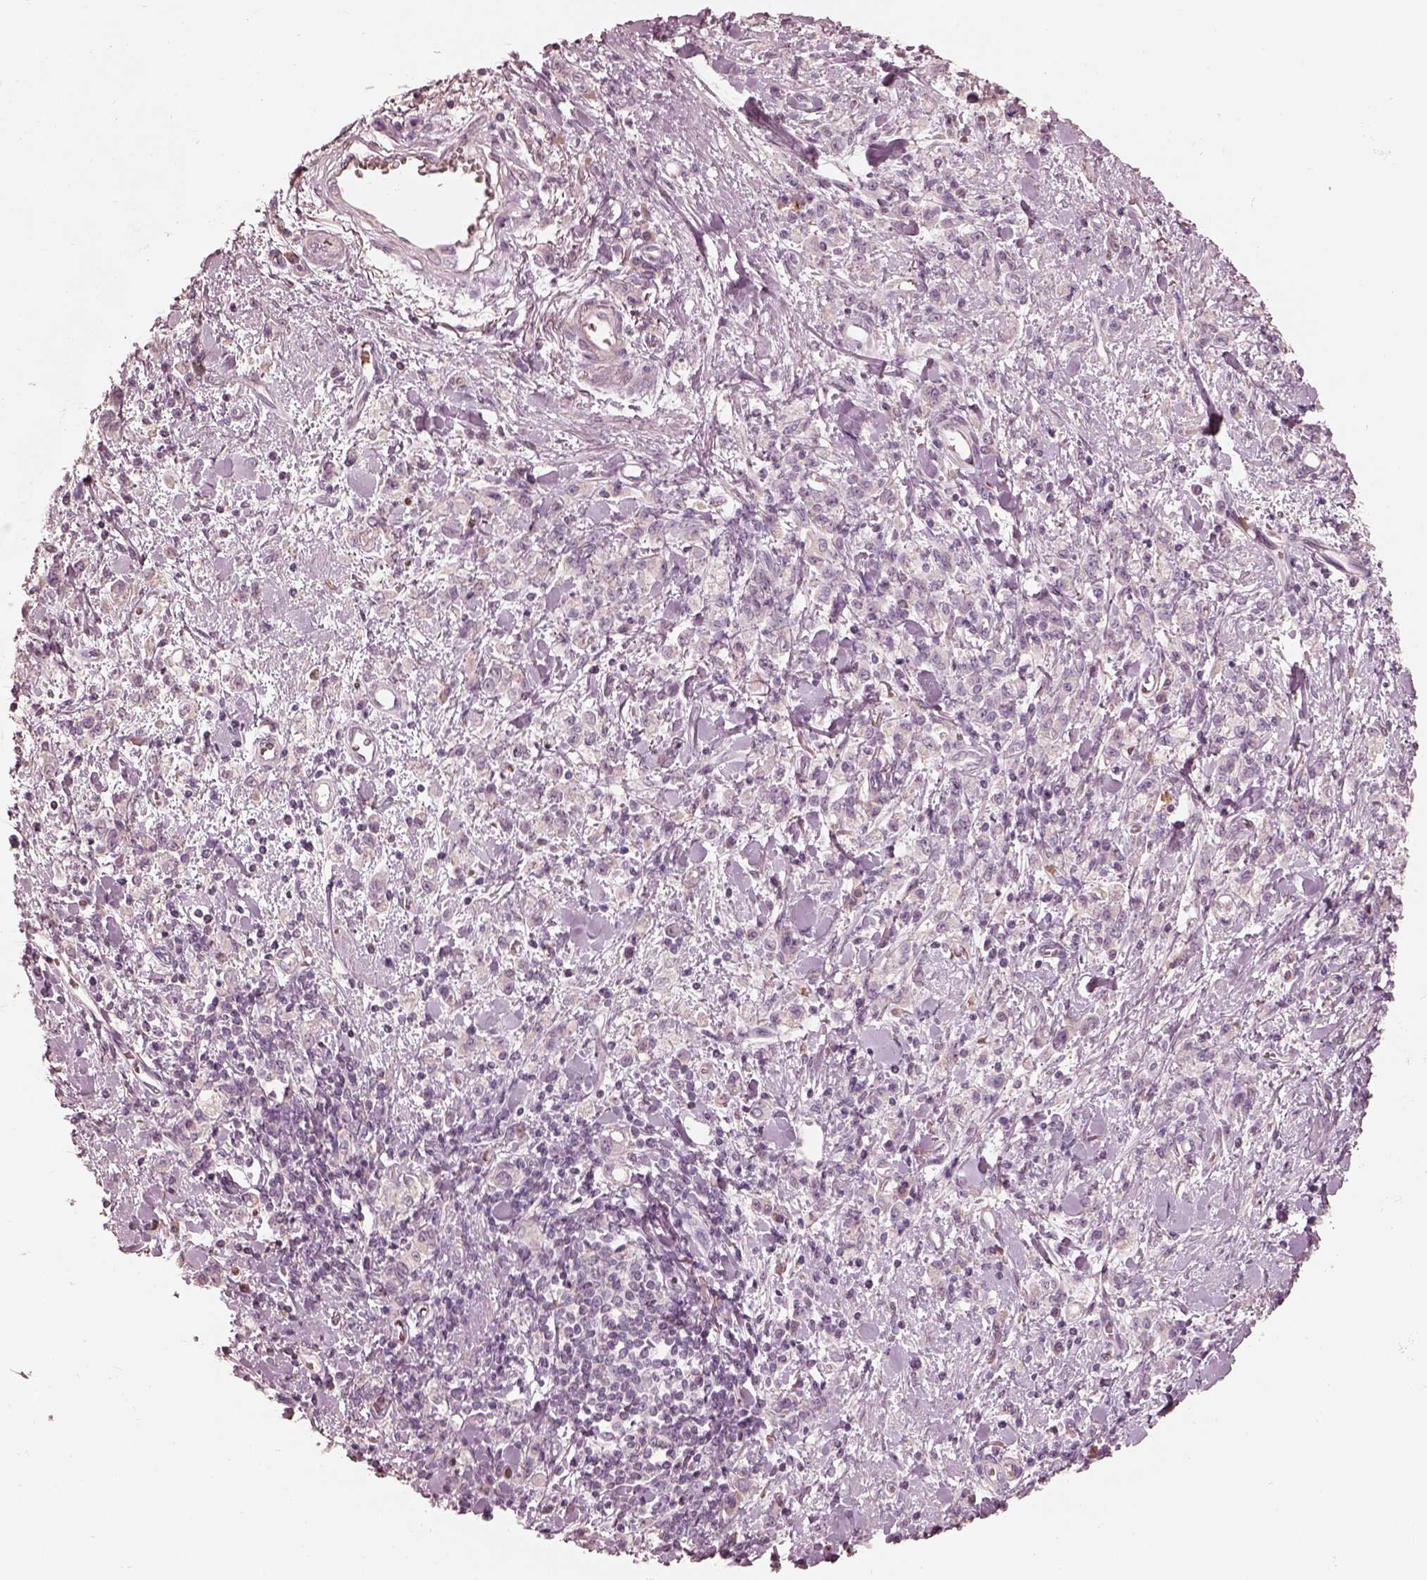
{"staining": {"intensity": "negative", "quantity": "none", "location": "none"}, "tissue": "stomach cancer", "cell_type": "Tumor cells", "image_type": "cancer", "snomed": [{"axis": "morphology", "description": "Adenocarcinoma, NOS"}, {"axis": "topography", "description": "Stomach"}], "caption": "Stomach adenocarcinoma was stained to show a protein in brown. There is no significant expression in tumor cells. (DAB (3,3'-diaminobenzidine) IHC with hematoxylin counter stain).", "gene": "ANKLE1", "patient": {"sex": "male", "age": 77}}